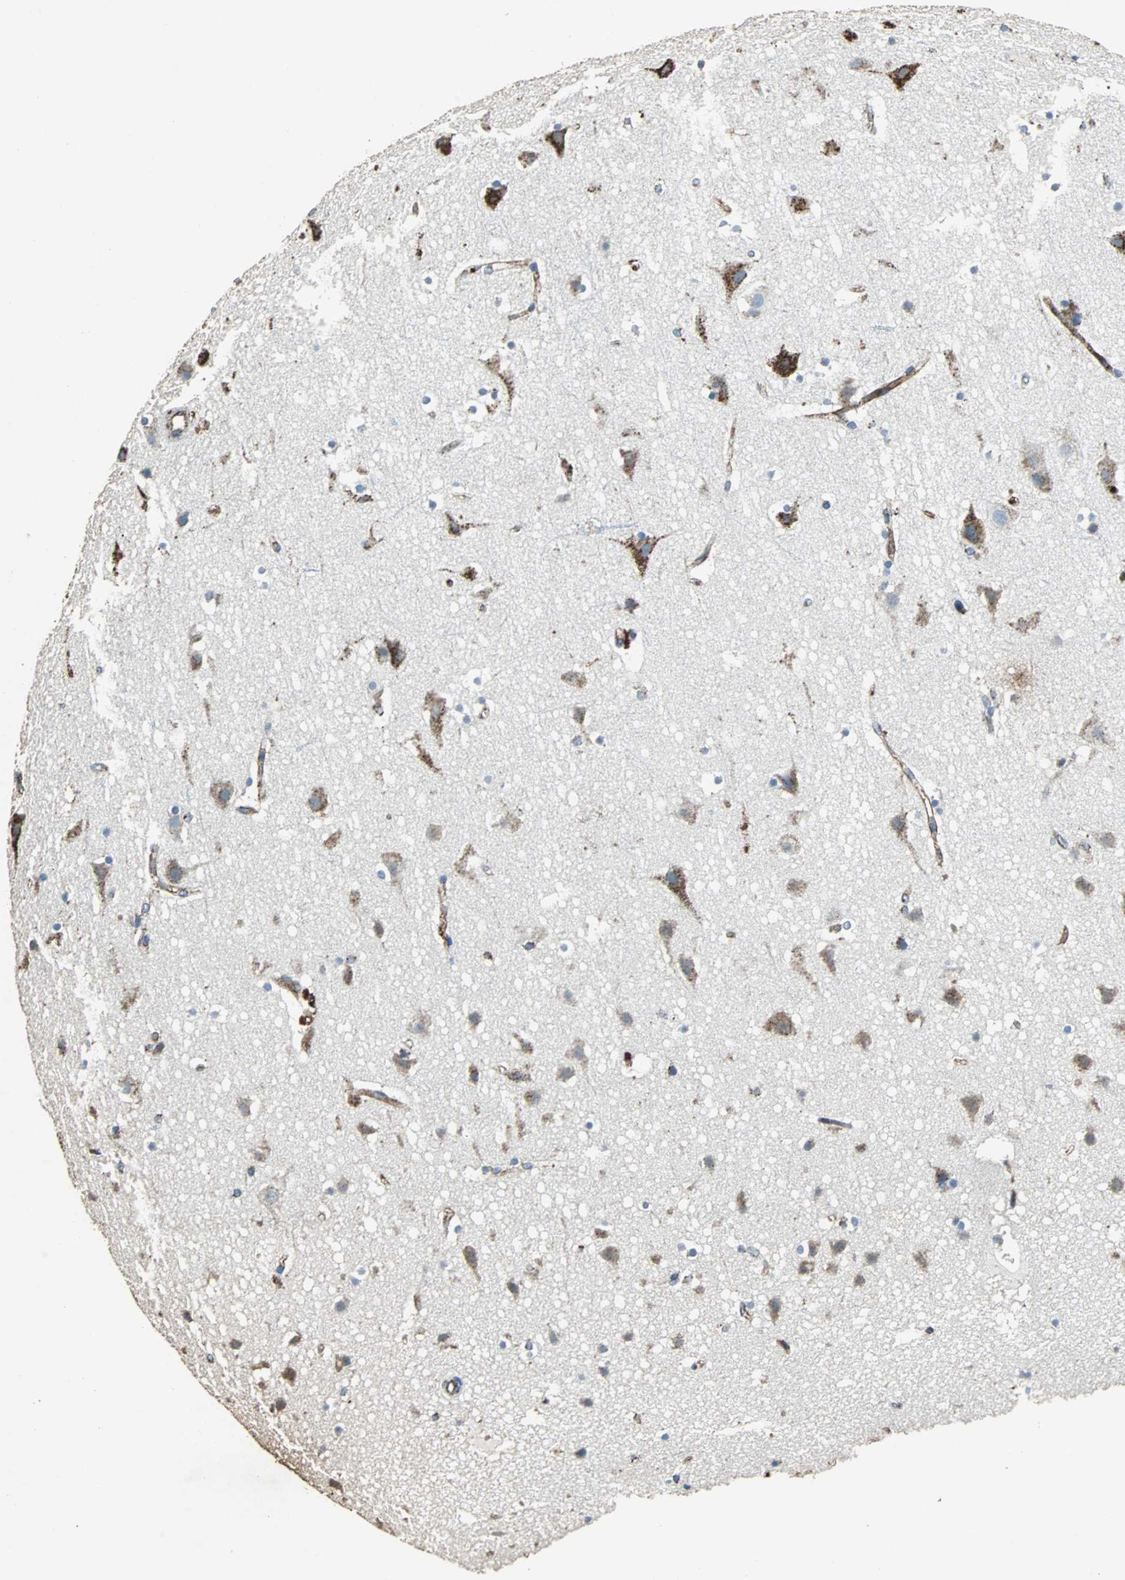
{"staining": {"intensity": "moderate", "quantity": ">75%", "location": "cytoplasmic/membranous"}, "tissue": "cerebral cortex", "cell_type": "Endothelial cells", "image_type": "normal", "snomed": [{"axis": "morphology", "description": "Normal tissue, NOS"}, {"axis": "topography", "description": "Cerebral cortex"}], "caption": "Protein expression analysis of normal human cerebral cortex reveals moderate cytoplasmic/membranous expression in about >75% of endothelial cells. The protein of interest is stained brown, and the nuclei are stained in blue (DAB (3,3'-diaminobenzidine) IHC with brightfield microscopy, high magnification).", "gene": "F11R", "patient": {"sex": "male", "age": 45}}